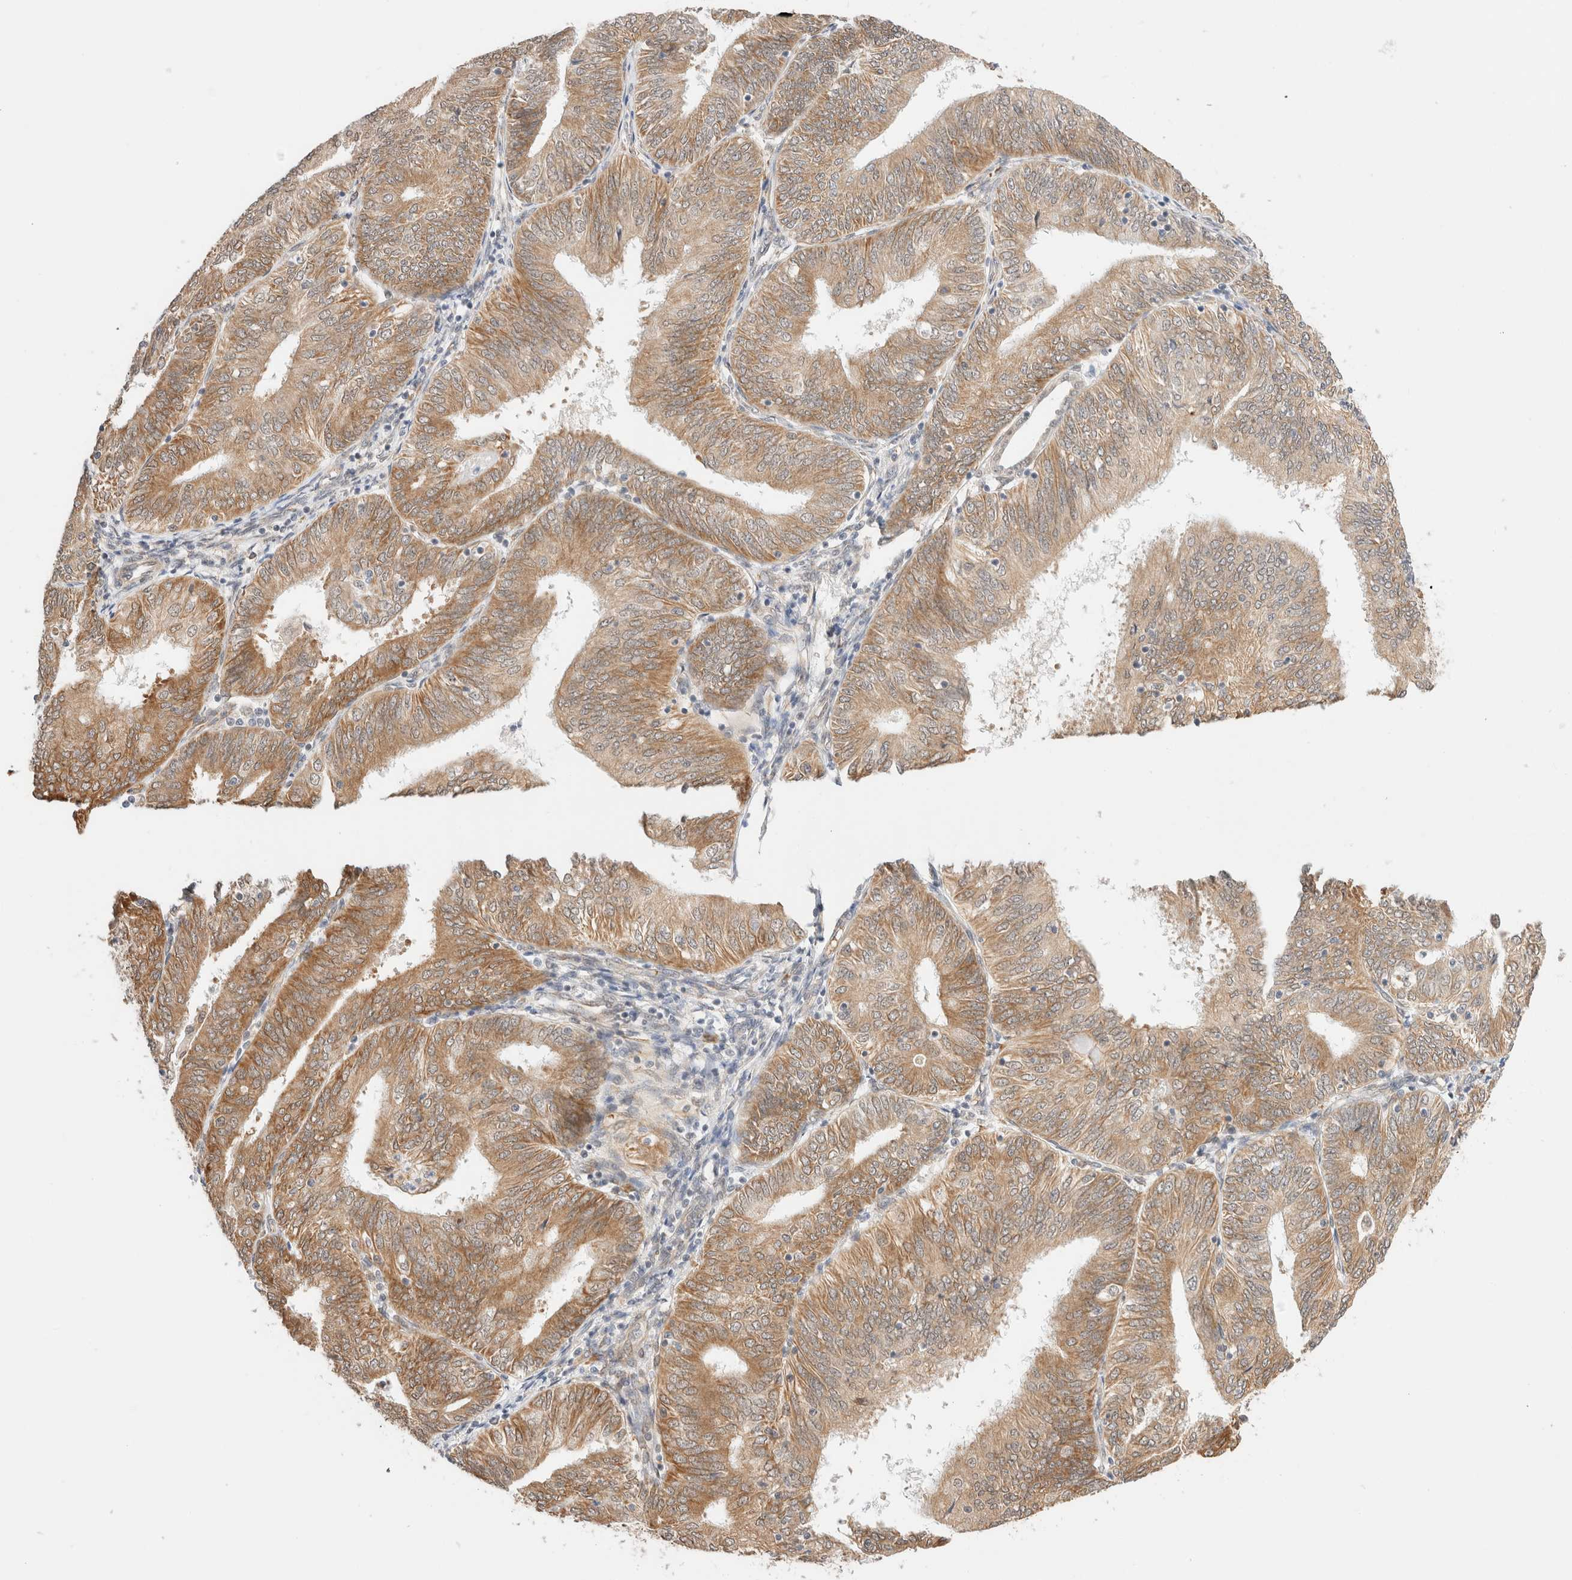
{"staining": {"intensity": "moderate", "quantity": ">75%", "location": "cytoplasmic/membranous"}, "tissue": "endometrial cancer", "cell_type": "Tumor cells", "image_type": "cancer", "snomed": [{"axis": "morphology", "description": "Adenocarcinoma, NOS"}, {"axis": "topography", "description": "Endometrium"}], "caption": "This photomicrograph displays immunohistochemistry staining of human endometrial adenocarcinoma, with medium moderate cytoplasmic/membranous staining in approximately >75% of tumor cells.", "gene": "SYVN1", "patient": {"sex": "female", "age": 58}}